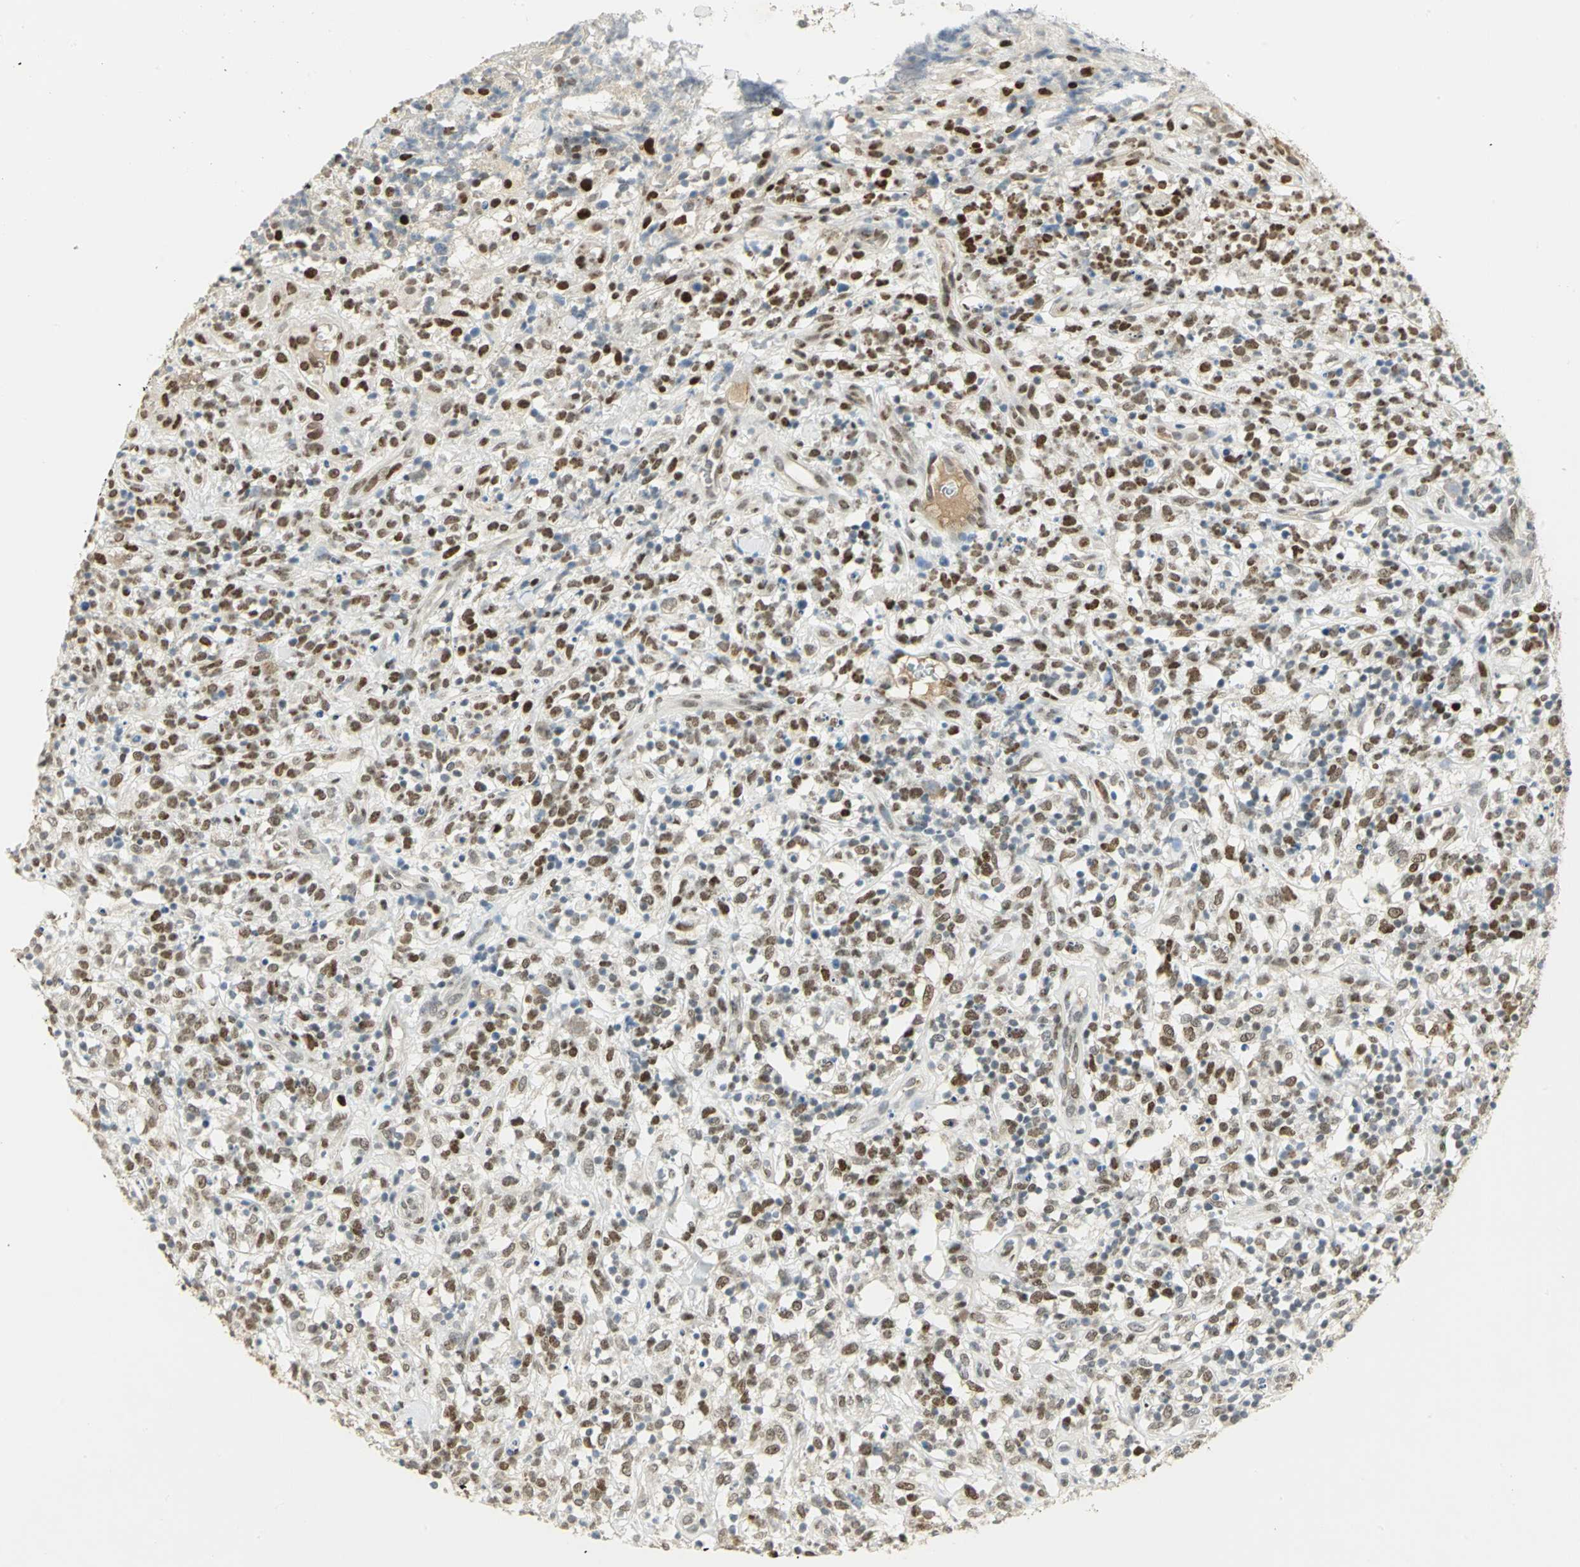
{"staining": {"intensity": "strong", "quantity": ">75%", "location": "nuclear"}, "tissue": "lymphoma", "cell_type": "Tumor cells", "image_type": "cancer", "snomed": [{"axis": "morphology", "description": "Malignant lymphoma, non-Hodgkin's type, High grade"}, {"axis": "topography", "description": "Lymph node"}], "caption": "Human high-grade malignant lymphoma, non-Hodgkin's type stained with a brown dye demonstrates strong nuclear positive positivity in approximately >75% of tumor cells.", "gene": "AK6", "patient": {"sex": "female", "age": 73}}